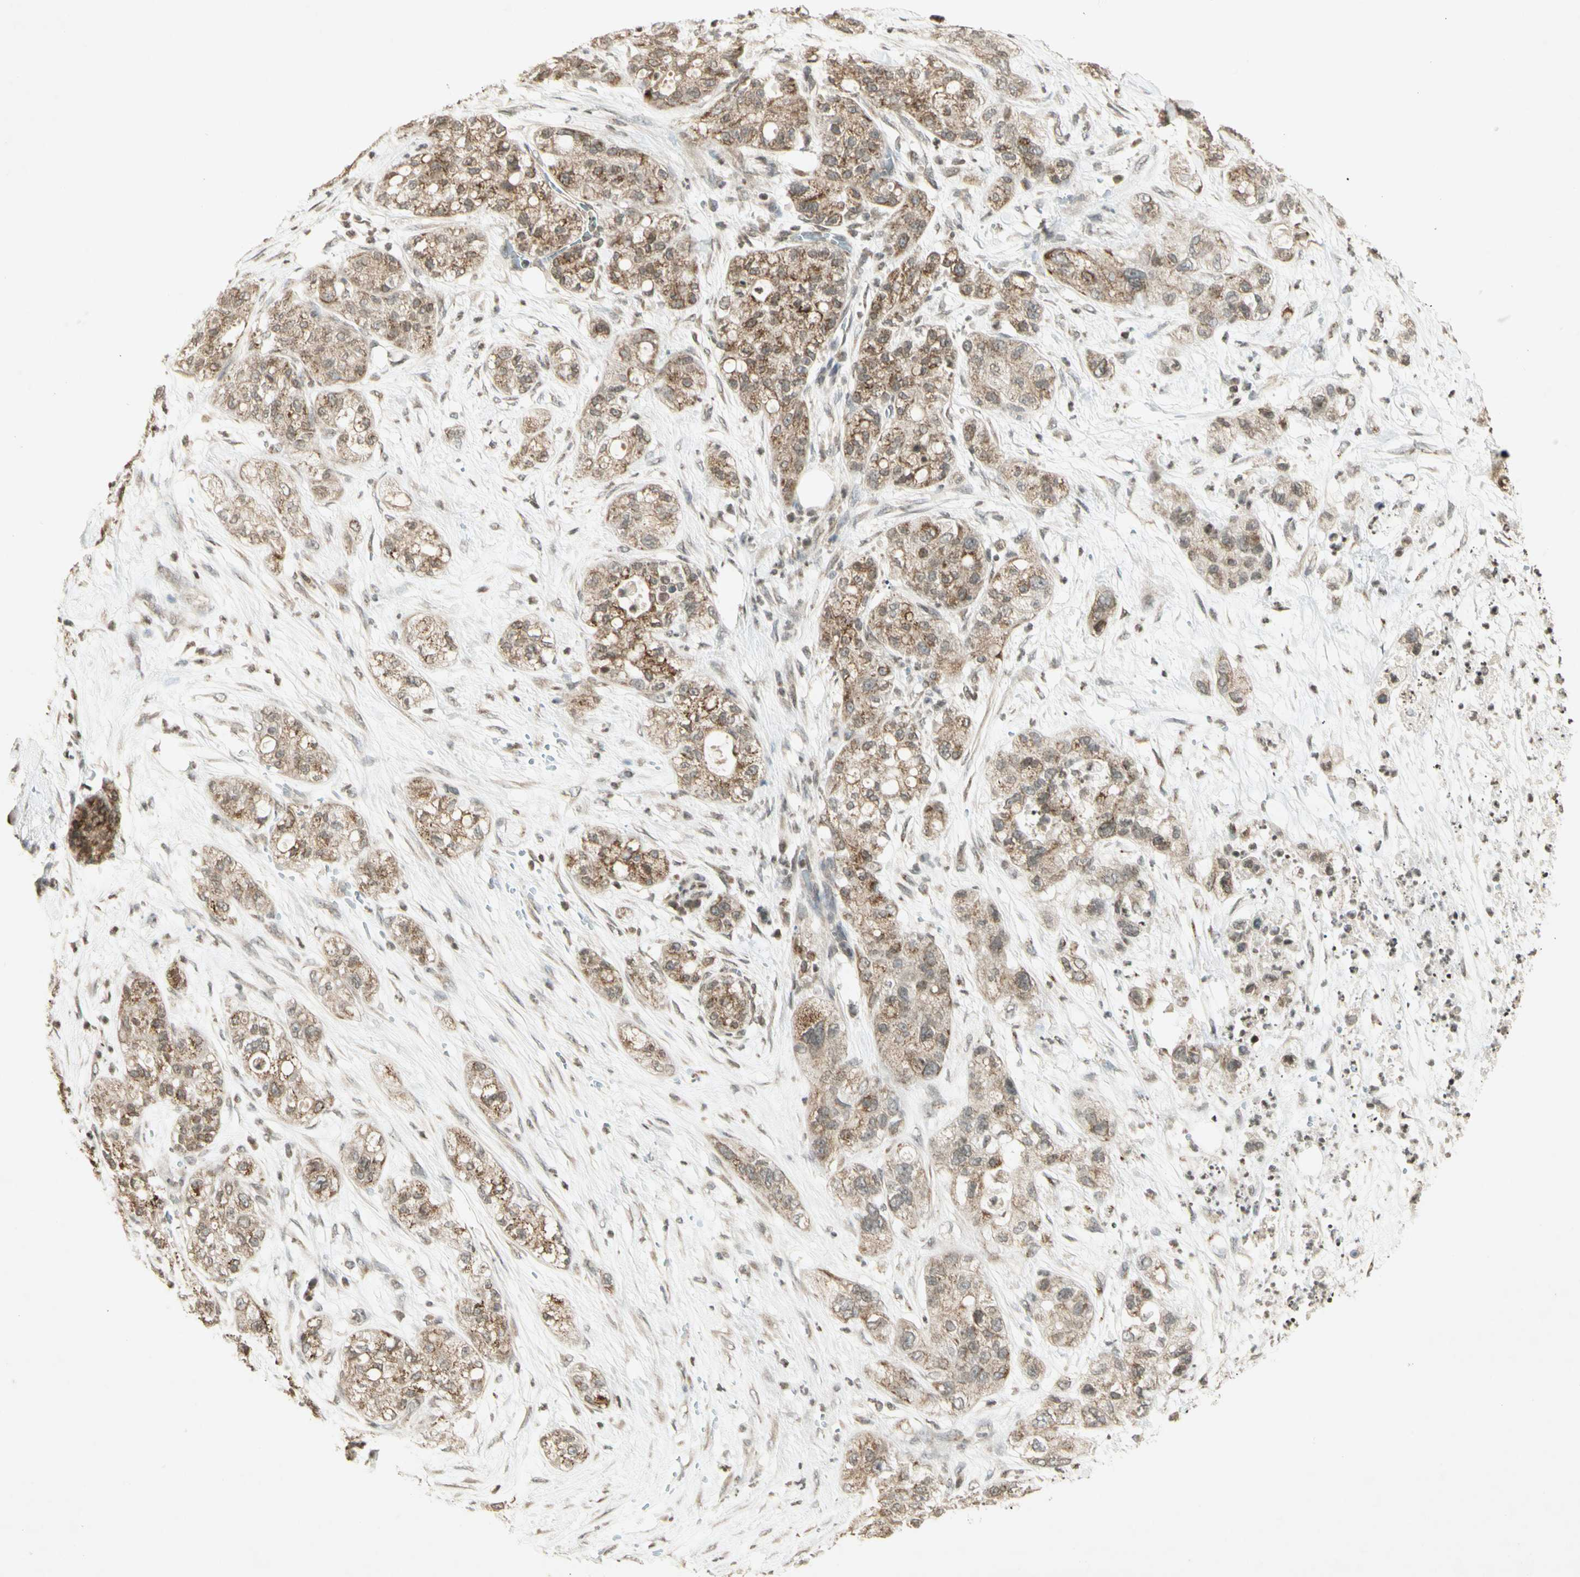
{"staining": {"intensity": "moderate", "quantity": ">75%", "location": "cytoplasmic/membranous"}, "tissue": "pancreatic cancer", "cell_type": "Tumor cells", "image_type": "cancer", "snomed": [{"axis": "morphology", "description": "Adenocarcinoma, NOS"}, {"axis": "topography", "description": "Pancreas"}], "caption": "Pancreatic adenocarcinoma stained with a protein marker reveals moderate staining in tumor cells.", "gene": "CCNI", "patient": {"sex": "female", "age": 78}}